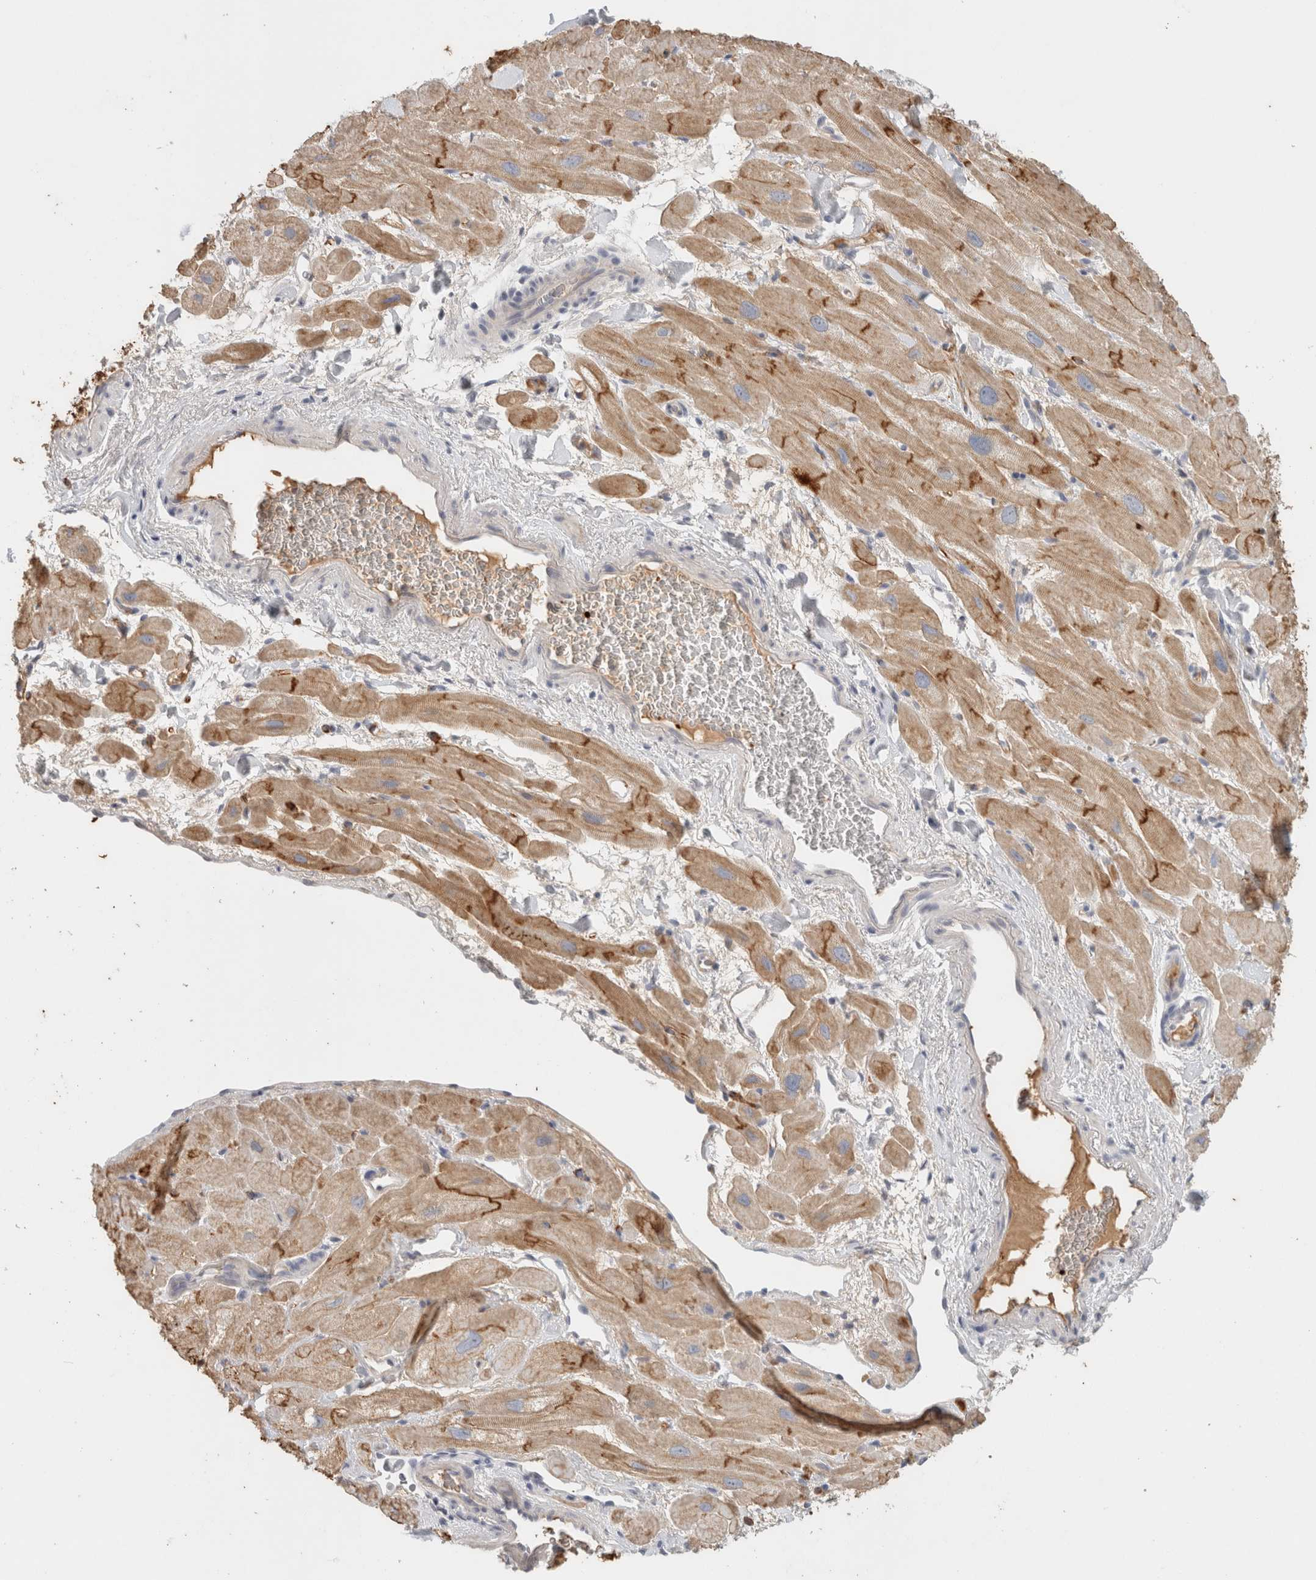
{"staining": {"intensity": "strong", "quantity": ">75%", "location": "cytoplasmic/membranous"}, "tissue": "heart muscle", "cell_type": "Cardiomyocytes", "image_type": "normal", "snomed": [{"axis": "morphology", "description": "Normal tissue, NOS"}, {"axis": "topography", "description": "Heart"}], "caption": "Heart muscle stained with immunohistochemistry reveals strong cytoplasmic/membranous expression in approximately >75% of cardiomyocytes. Using DAB (brown) and hematoxylin (blue) stains, captured at high magnification using brightfield microscopy.", "gene": "CD36", "patient": {"sex": "male", "age": 49}}